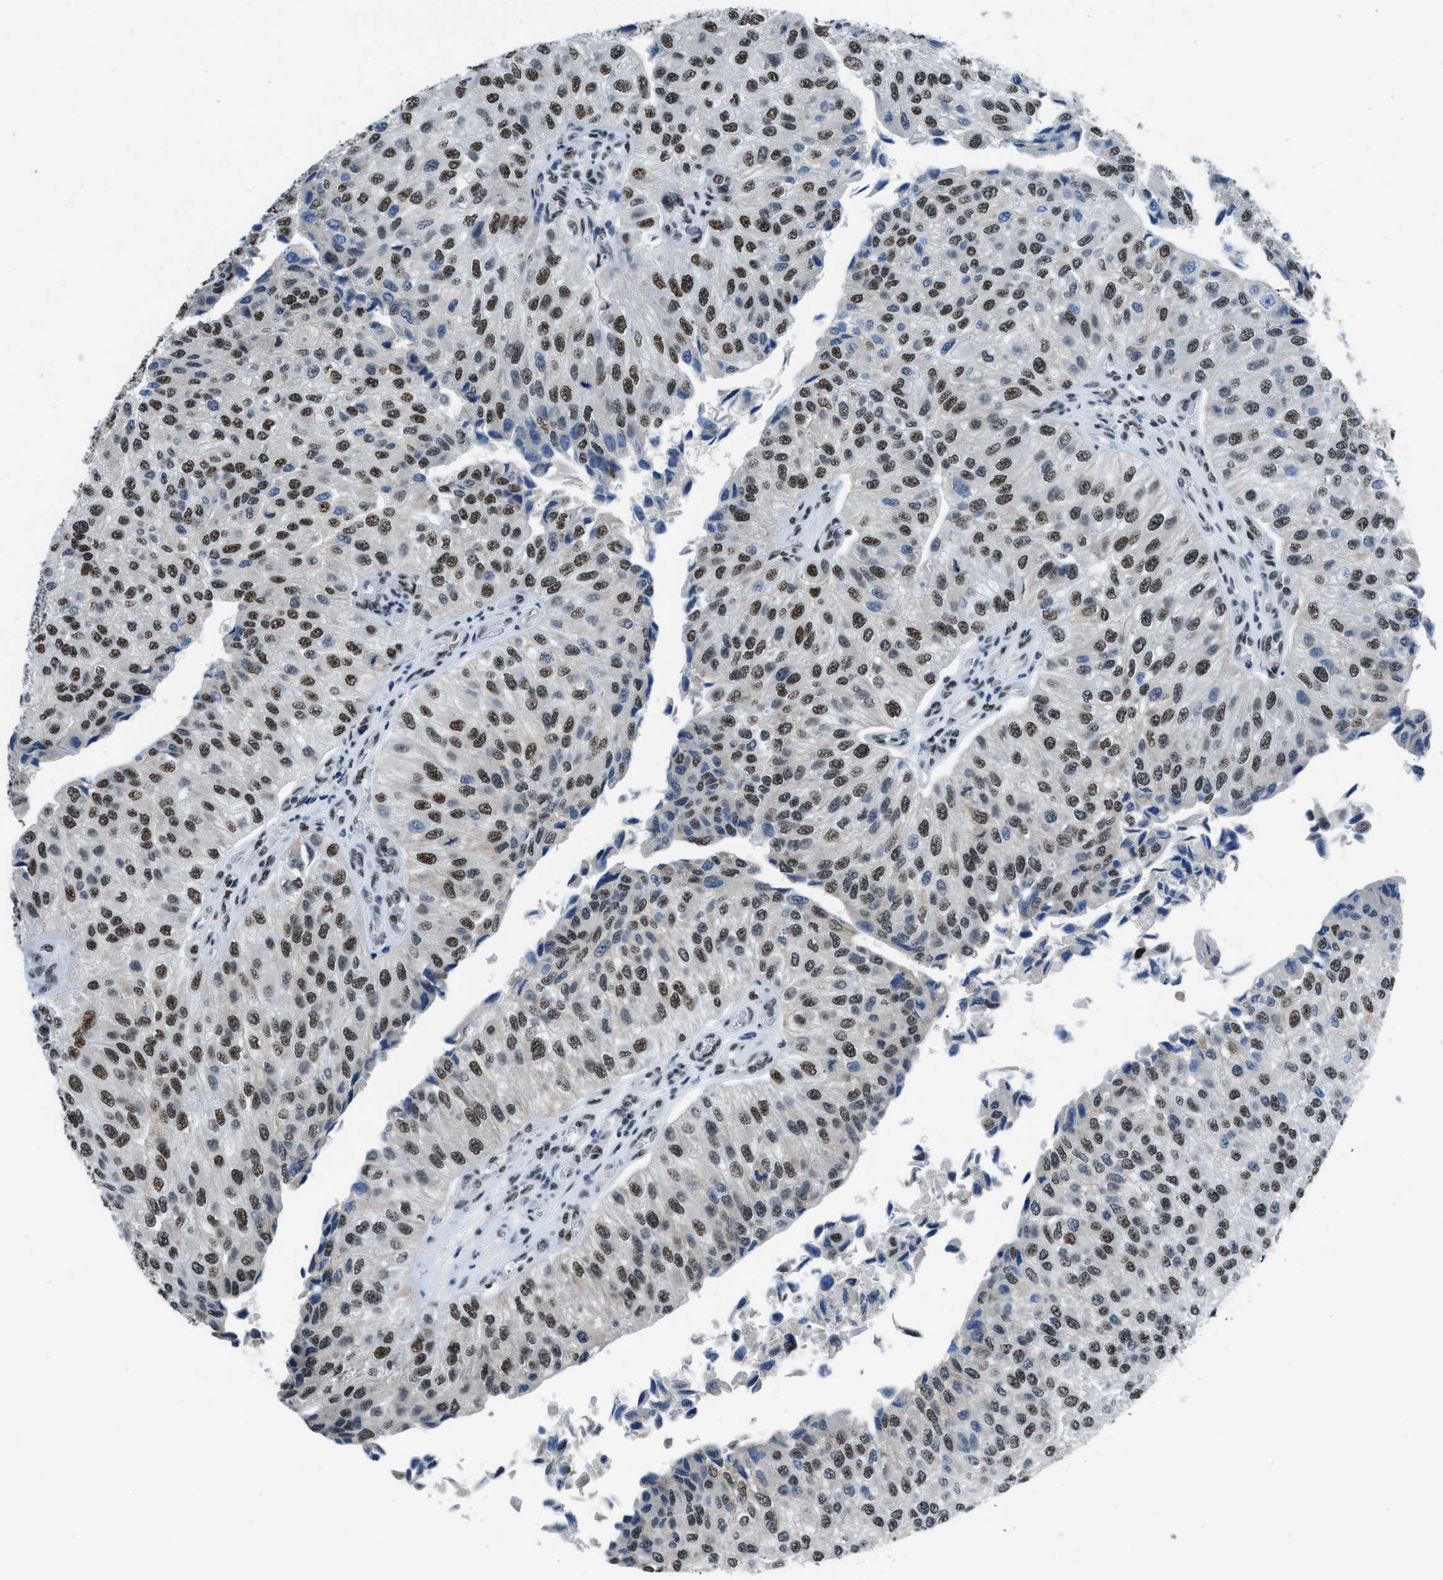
{"staining": {"intensity": "moderate", "quantity": ">75%", "location": "nuclear"}, "tissue": "urothelial cancer", "cell_type": "Tumor cells", "image_type": "cancer", "snomed": [{"axis": "morphology", "description": "Urothelial carcinoma, High grade"}, {"axis": "topography", "description": "Kidney"}, {"axis": "topography", "description": "Urinary bladder"}], "caption": "Urothelial carcinoma (high-grade) stained with a protein marker demonstrates moderate staining in tumor cells.", "gene": "GATAD2B", "patient": {"sex": "male", "age": 77}}